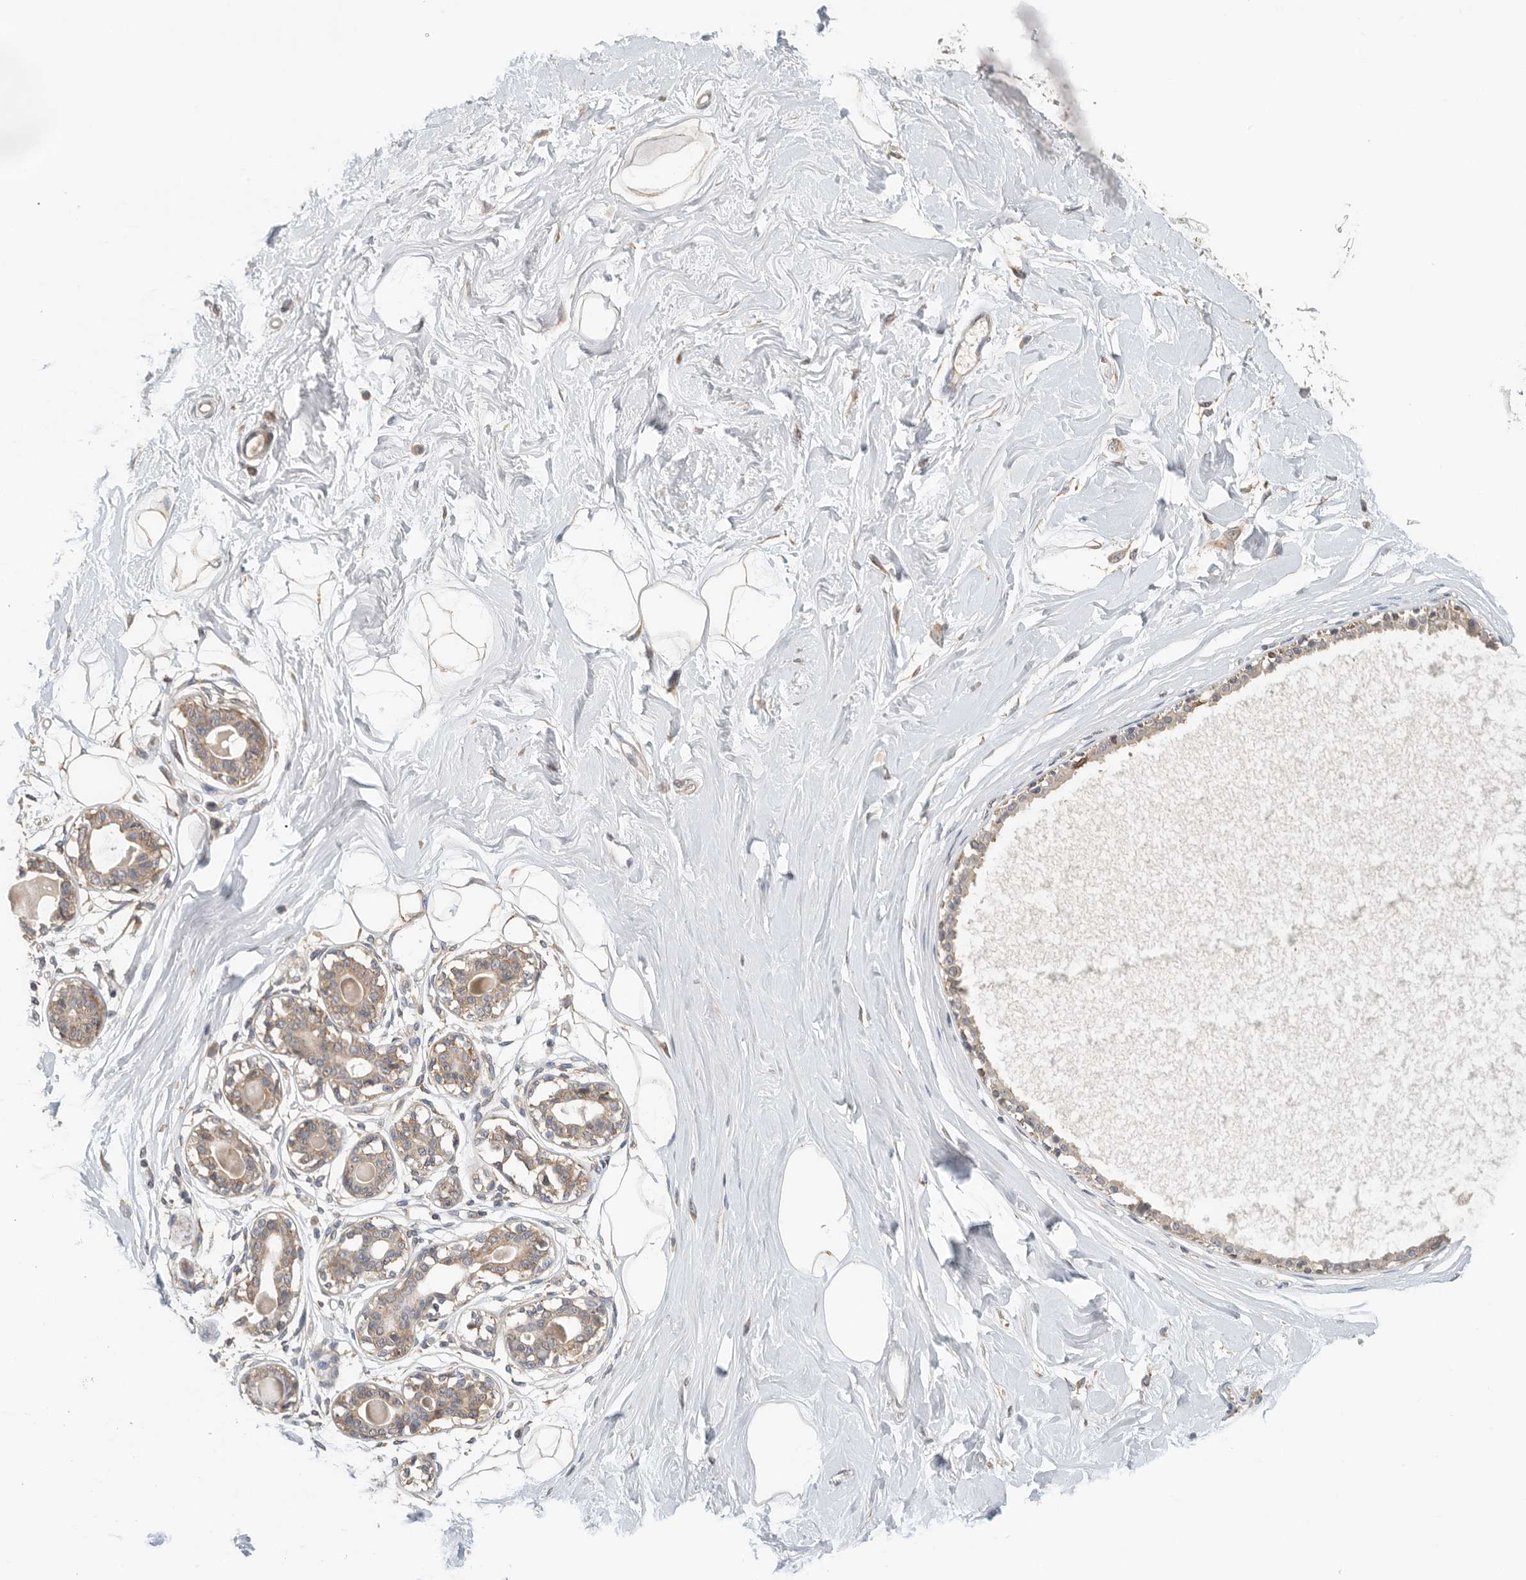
{"staining": {"intensity": "moderate", "quantity": "<25%", "location": "cytoplasmic/membranous"}, "tissue": "breast", "cell_type": "Adipocytes", "image_type": "normal", "snomed": [{"axis": "morphology", "description": "Normal tissue, NOS"}, {"axis": "topography", "description": "Breast"}], "caption": "A low amount of moderate cytoplasmic/membranous staining is identified in about <25% of adipocytes in benign breast.", "gene": "PUM1", "patient": {"sex": "female", "age": 45}}